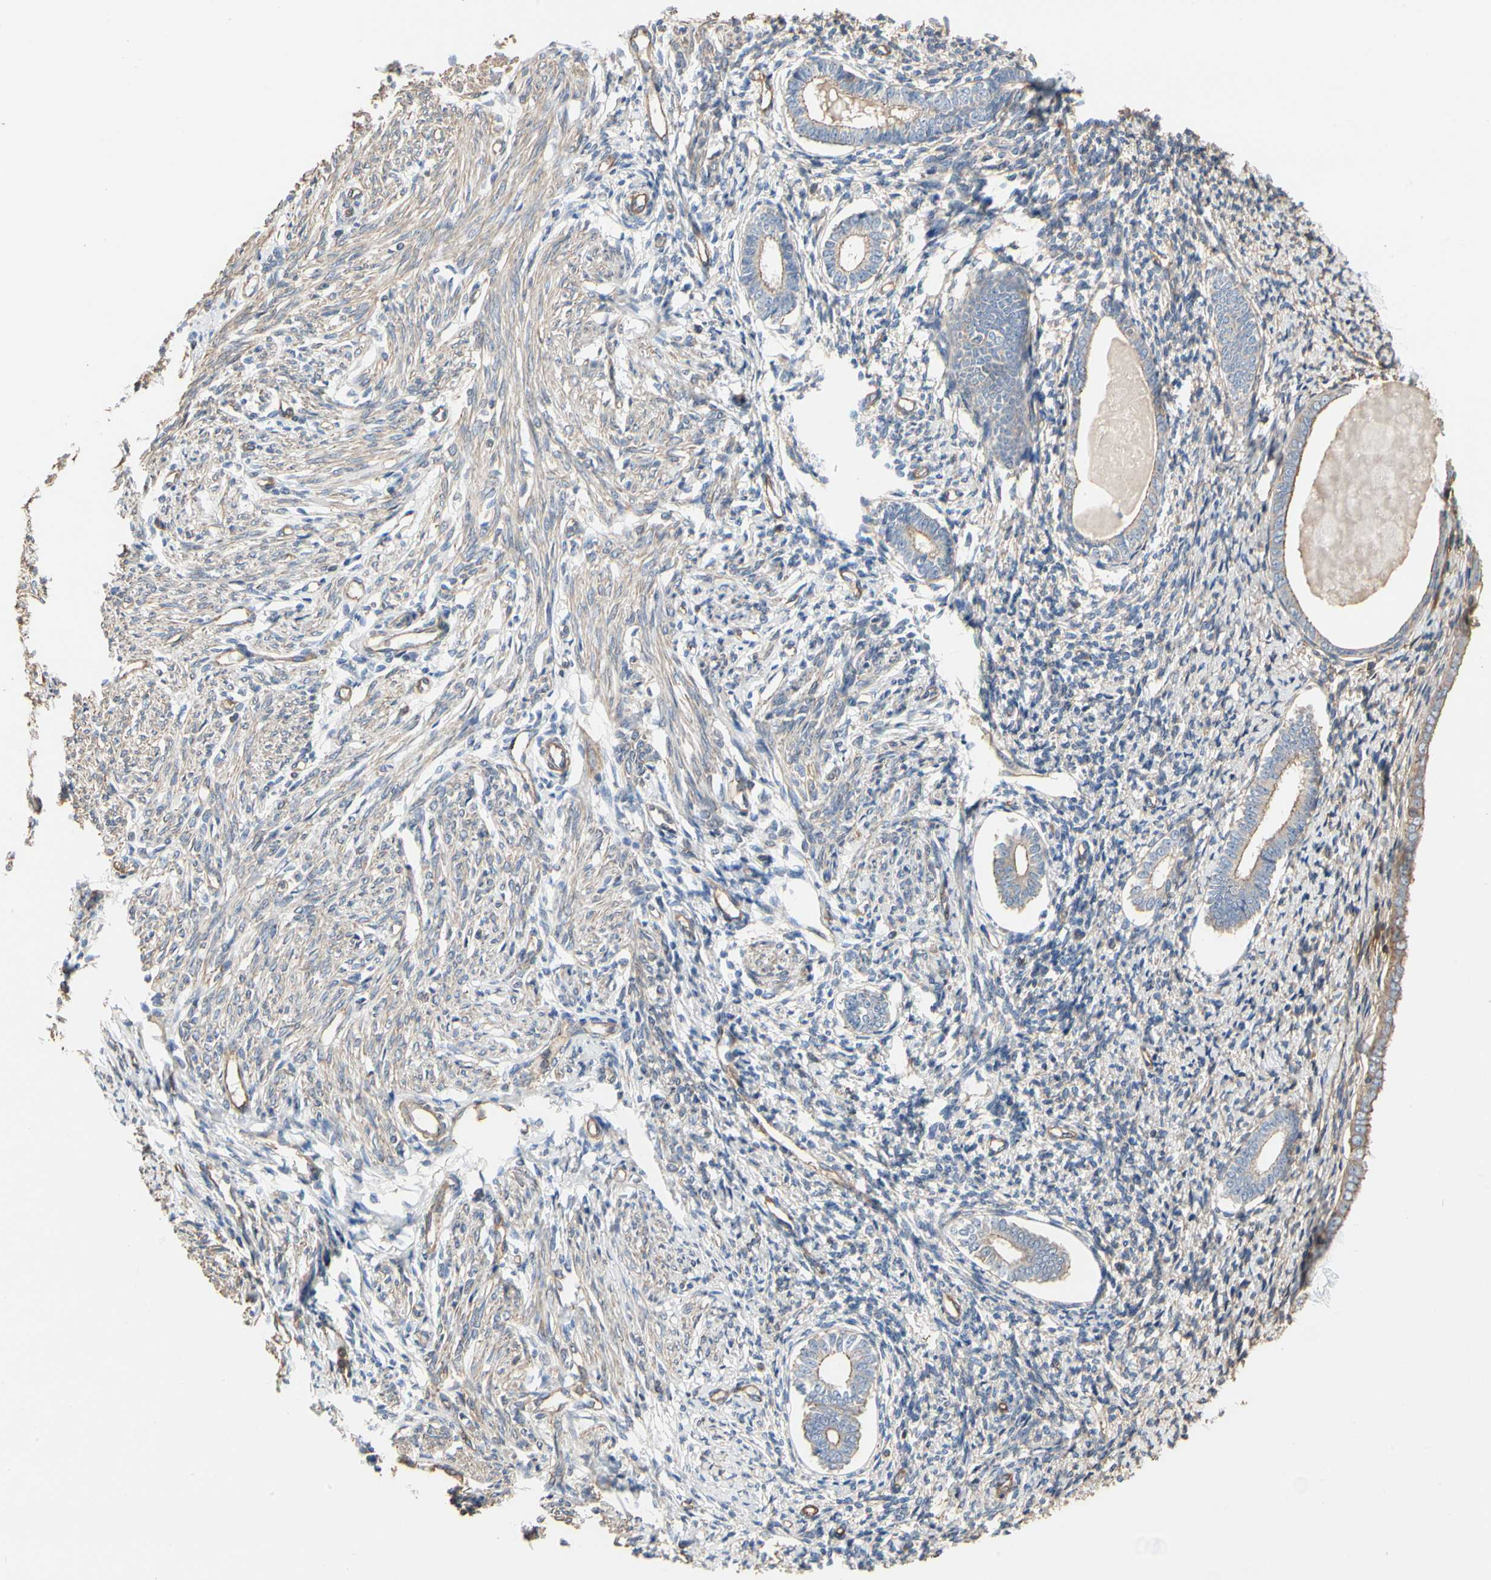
{"staining": {"intensity": "weak", "quantity": "25%-75%", "location": "cytoplasmic/membranous"}, "tissue": "endometrium", "cell_type": "Cells in endometrial stroma", "image_type": "normal", "snomed": [{"axis": "morphology", "description": "Normal tissue, NOS"}, {"axis": "topography", "description": "Endometrium"}], "caption": "IHC (DAB (3,3'-diaminobenzidine)) staining of normal human endometrium exhibits weak cytoplasmic/membranous protein staining in approximately 25%-75% of cells in endometrial stroma. Using DAB (3,3'-diaminobenzidine) (brown) and hematoxylin (blue) stains, captured at high magnification using brightfield microscopy.", "gene": "PDZK1", "patient": {"sex": "female", "age": 71}}